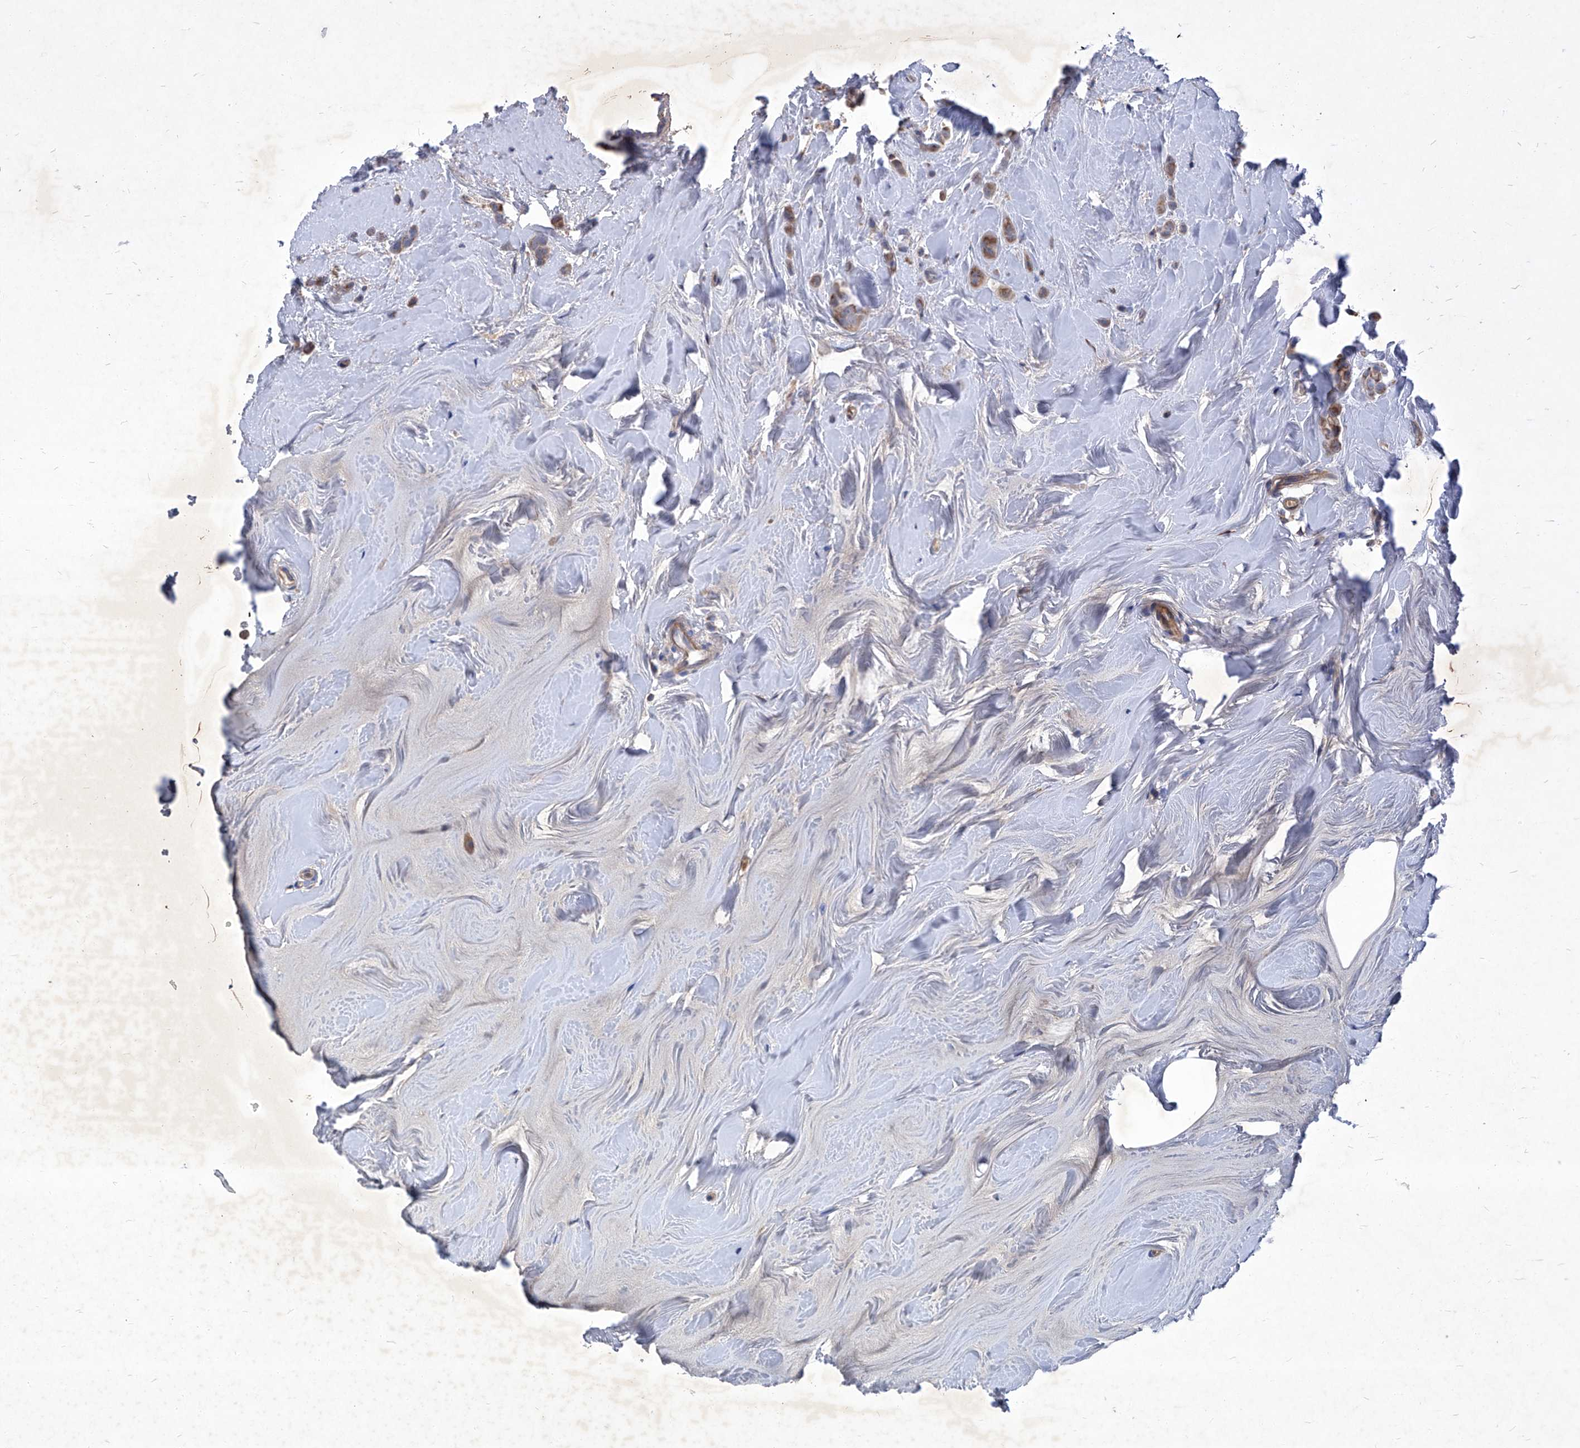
{"staining": {"intensity": "moderate", "quantity": "25%-75%", "location": "cytoplasmic/membranous"}, "tissue": "breast cancer", "cell_type": "Tumor cells", "image_type": "cancer", "snomed": [{"axis": "morphology", "description": "Lobular carcinoma"}, {"axis": "topography", "description": "Breast"}], "caption": "Immunohistochemical staining of lobular carcinoma (breast) demonstrates medium levels of moderate cytoplasmic/membranous protein expression in about 25%-75% of tumor cells.", "gene": "EPHA8", "patient": {"sex": "female", "age": 47}}